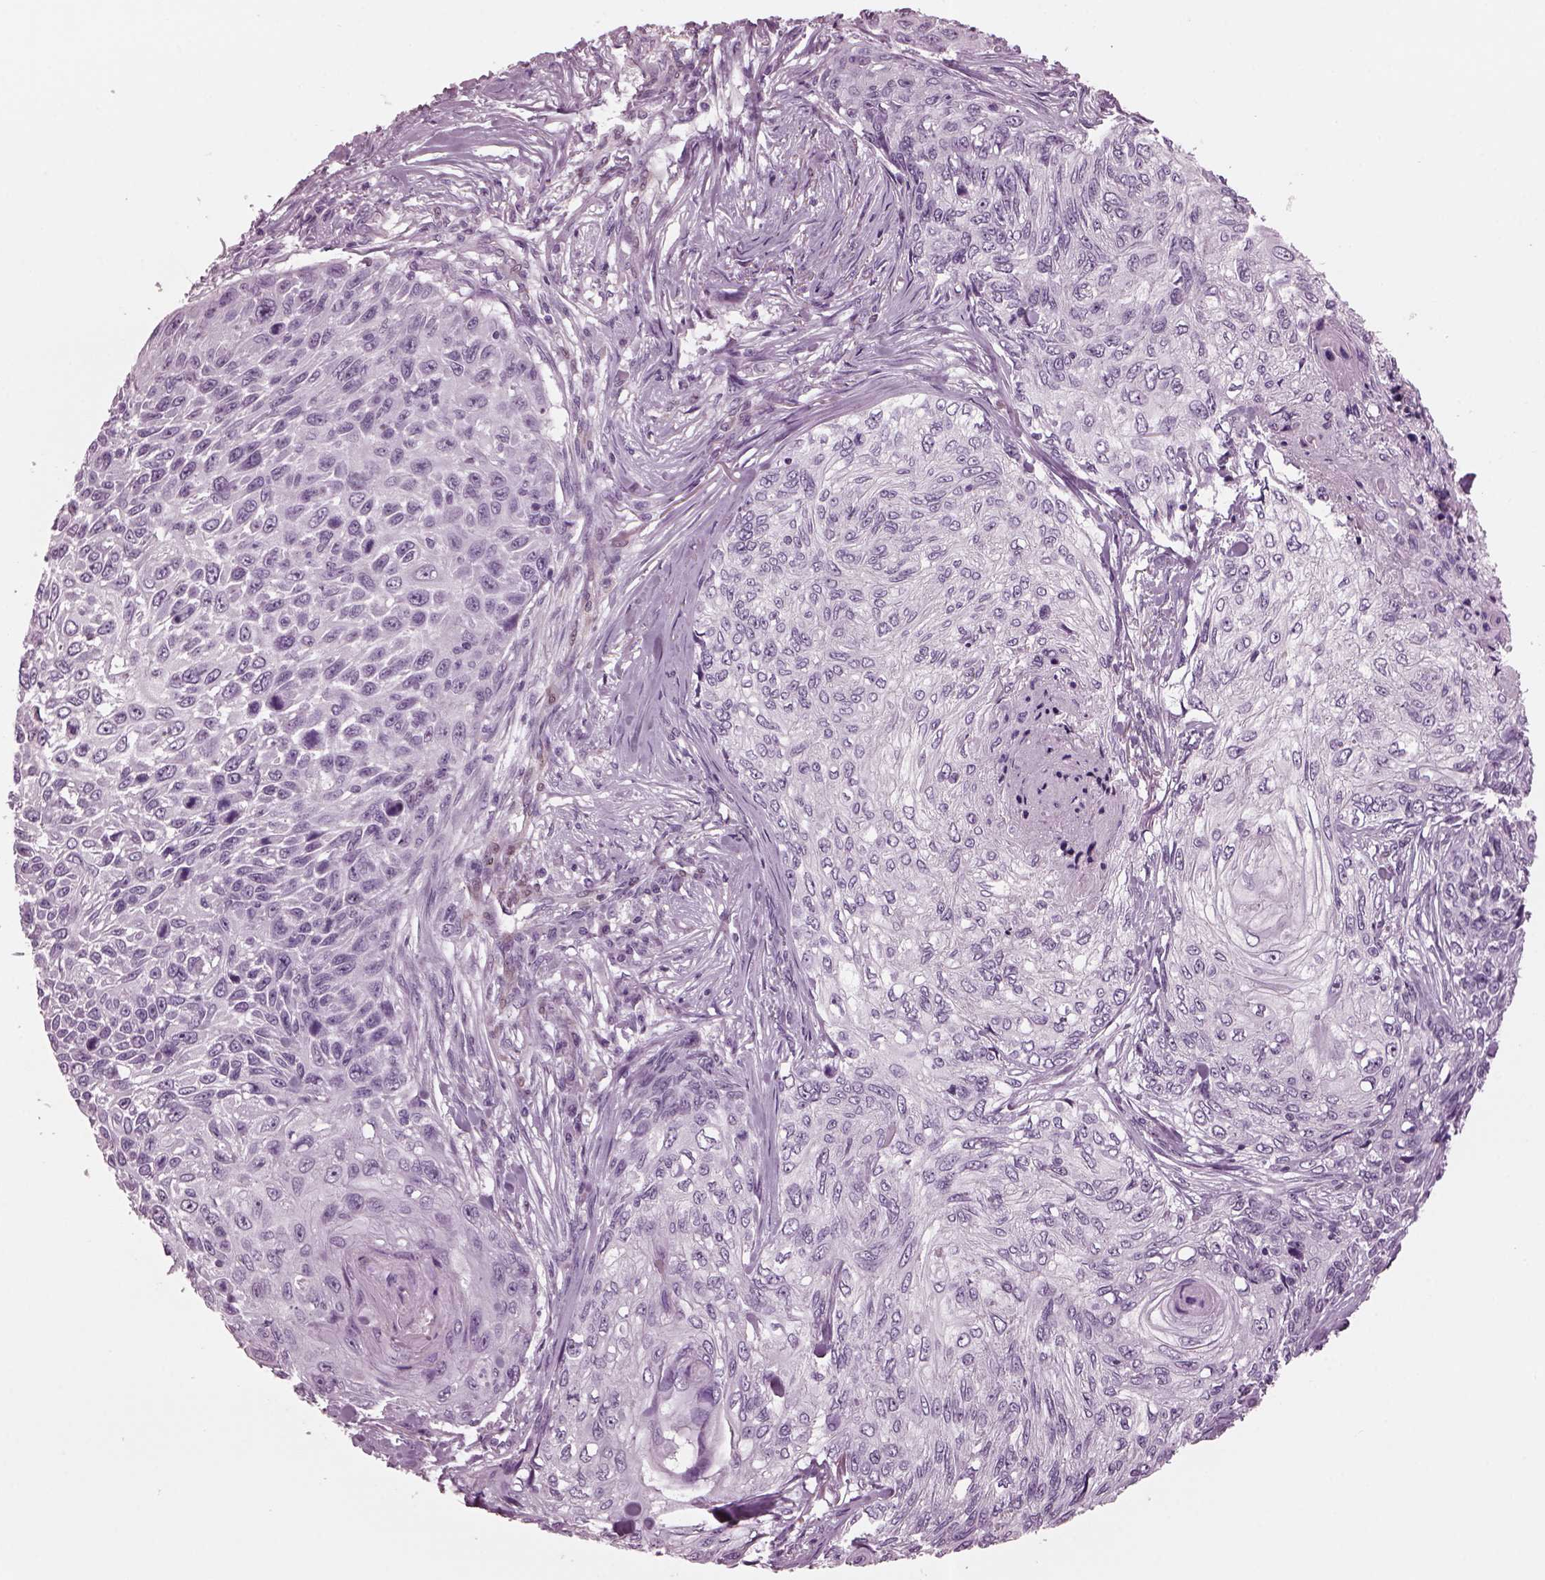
{"staining": {"intensity": "negative", "quantity": "none", "location": "none"}, "tissue": "skin cancer", "cell_type": "Tumor cells", "image_type": "cancer", "snomed": [{"axis": "morphology", "description": "Squamous cell carcinoma, NOS"}, {"axis": "topography", "description": "Skin"}], "caption": "Tumor cells show no significant staining in squamous cell carcinoma (skin).", "gene": "TPPP2", "patient": {"sex": "male", "age": 92}}